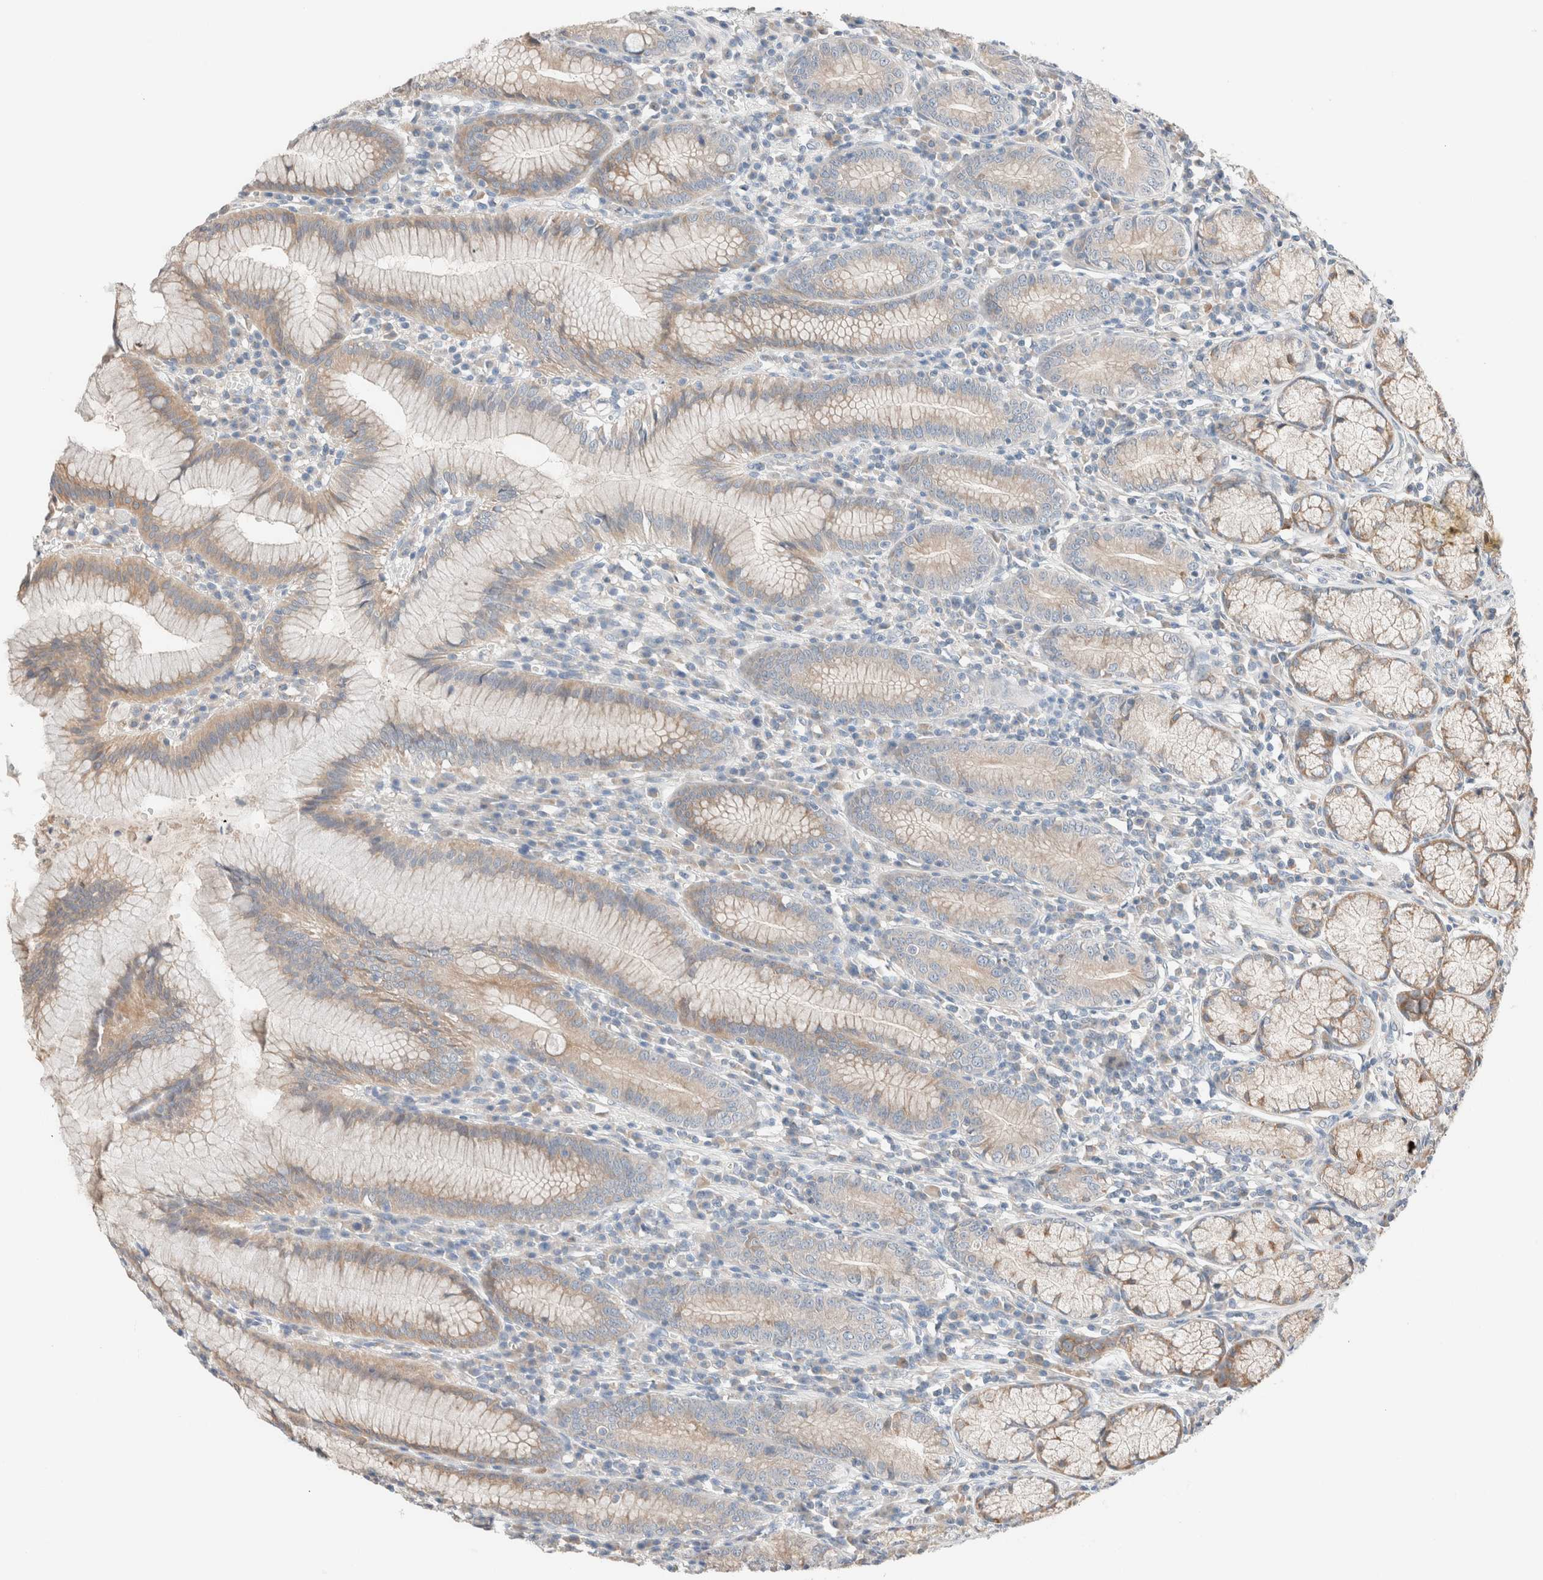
{"staining": {"intensity": "moderate", "quantity": "25%-75%", "location": "cytoplasmic/membranous"}, "tissue": "stomach", "cell_type": "Glandular cells", "image_type": "normal", "snomed": [{"axis": "morphology", "description": "Normal tissue, NOS"}, {"axis": "topography", "description": "Stomach"}], "caption": "Immunohistochemical staining of benign human stomach exhibits 25%-75% levels of moderate cytoplasmic/membranous protein expression in about 25%-75% of glandular cells.", "gene": "PCM1", "patient": {"sex": "male", "age": 55}}